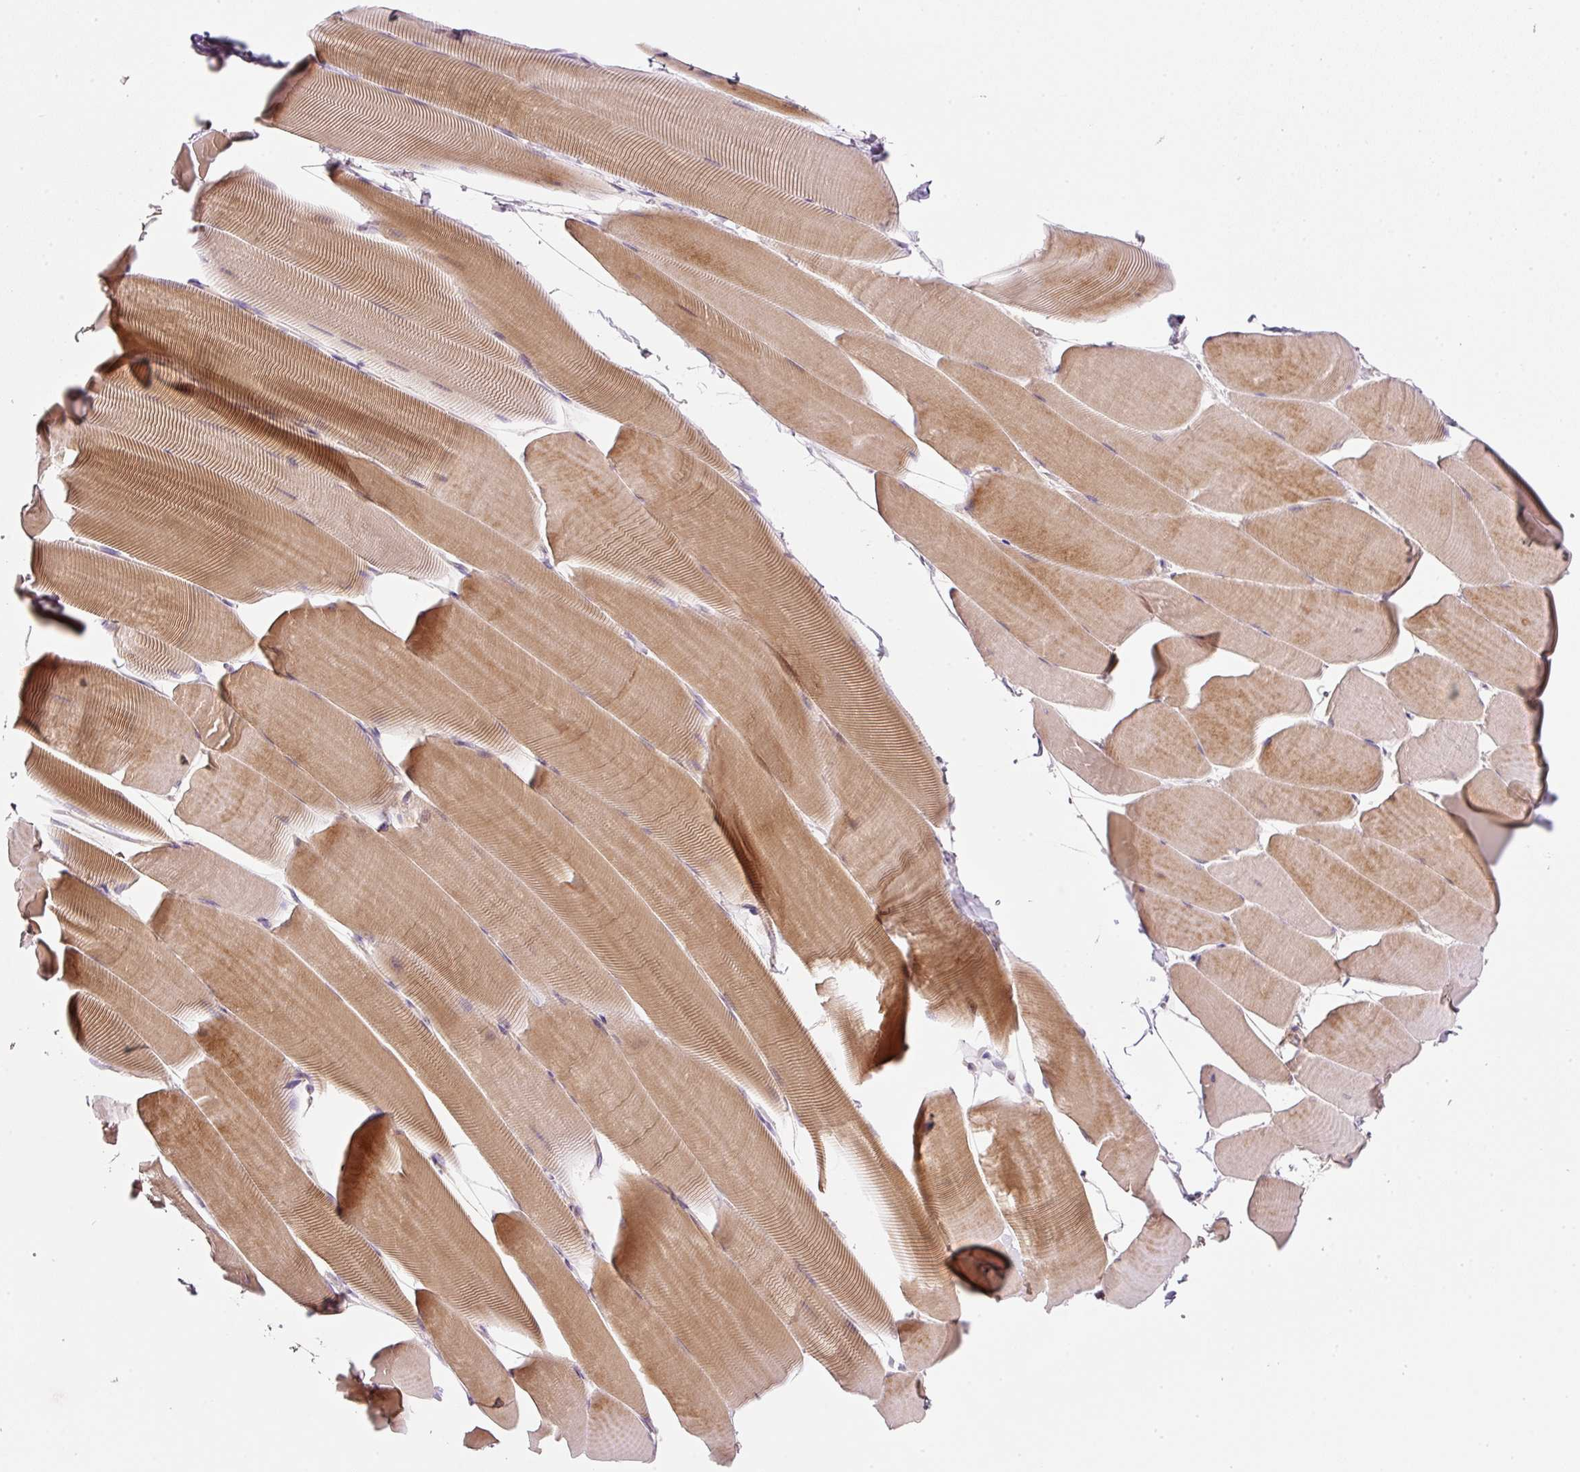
{"staining": {"intensity": "strong", "quantity": "25%-75%", "location": "cytoplasmic/membranous"}, "tissue": "skeletal muscle", "cell_type": "Myocytes", "image_type": "normal", "snomed": [{"axis": "morphology", "description": "Normal tissue, NOS"}, {"axis": "topography", "description": "Skeletal muscle"}], "caption": "Strong cytoplasmic/membranous positivity for a protein is identified in about 25%-75% of myocytes of normal skeletal muscle using immunohistochemistry (IHC).", "gene": "TIRAP", "patient": {"sex": "male", "age": 25}}